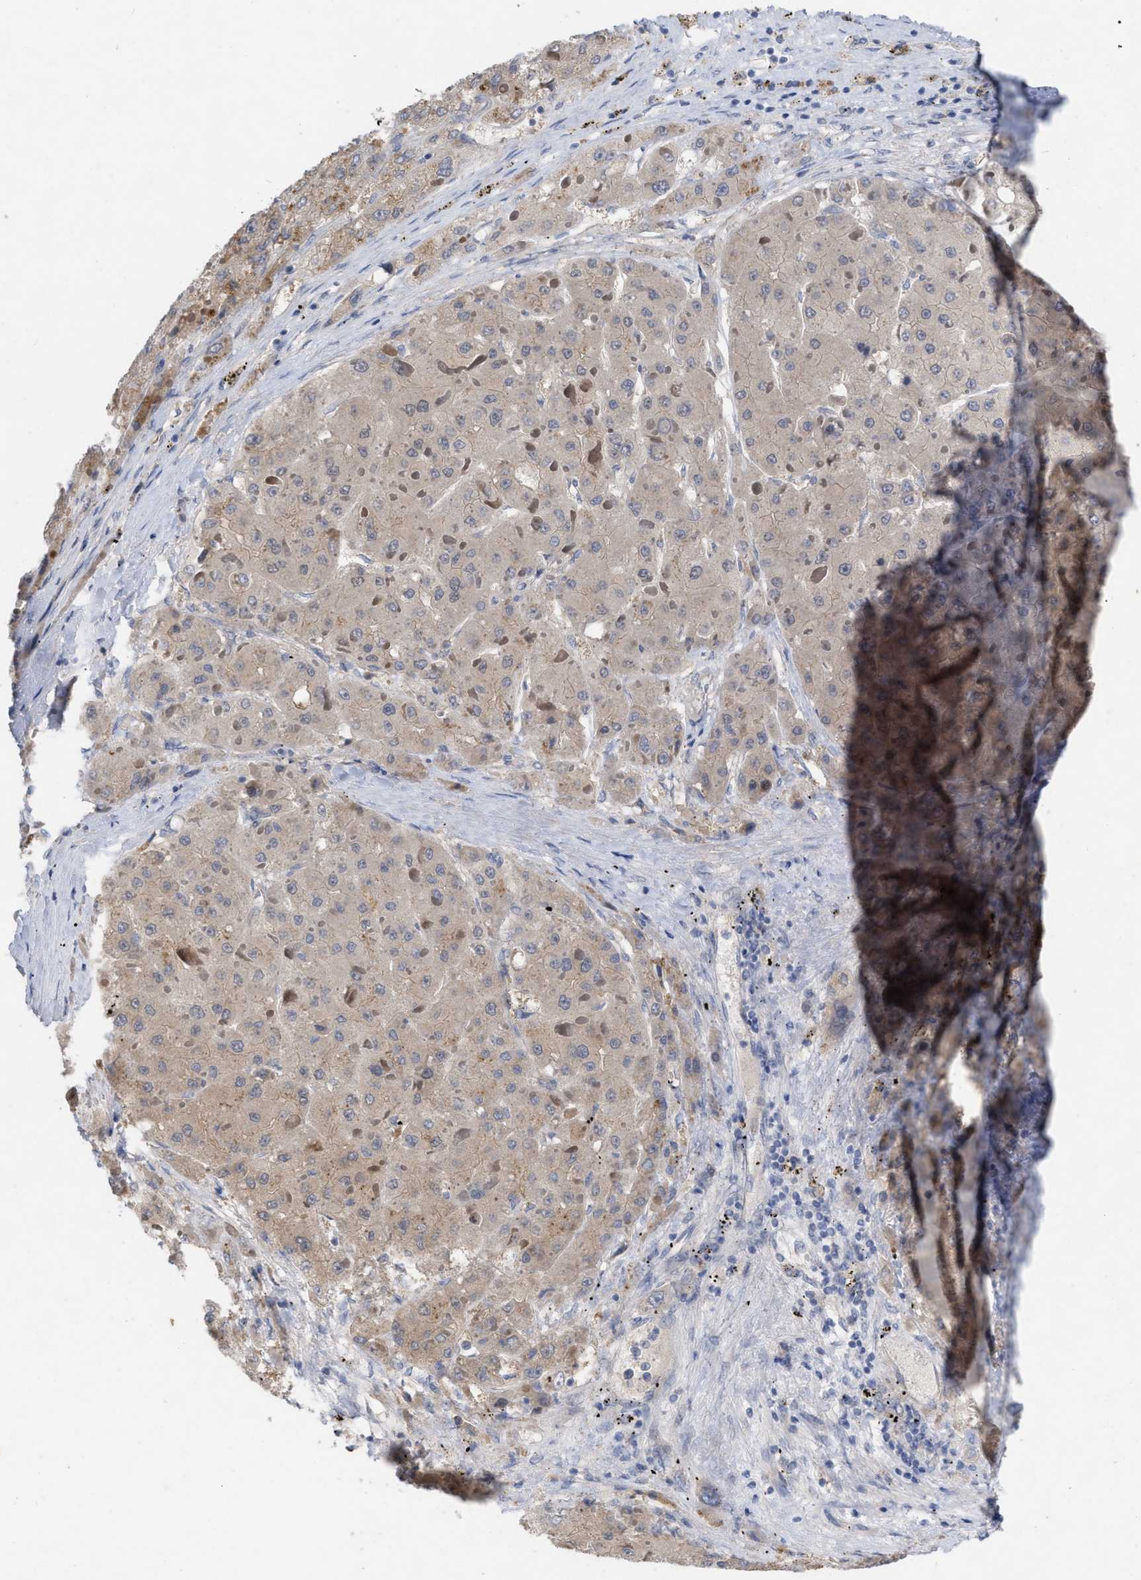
{"staining": {"intensity": "weak", "quantity": ">75%", "location": "cytoplasmic/membranous"}, "tissue": "liver cancer", "cell_type": "Tumor cells", "image_type": "cancer", "snomed": [{"axis": "morphology", "description": "Carcinoma, Hepatocellular, NOS"}, {"axis": "topography", "description": "Liver"}], "caption": "Immunohistochemical staining of liver cancer demonstrates low levels of weak cytoplasmic/membranous protein staining in approximately >75% of tumor cells.", "gene": "VIP", "patient": {"sex": "female", "age": 73}}